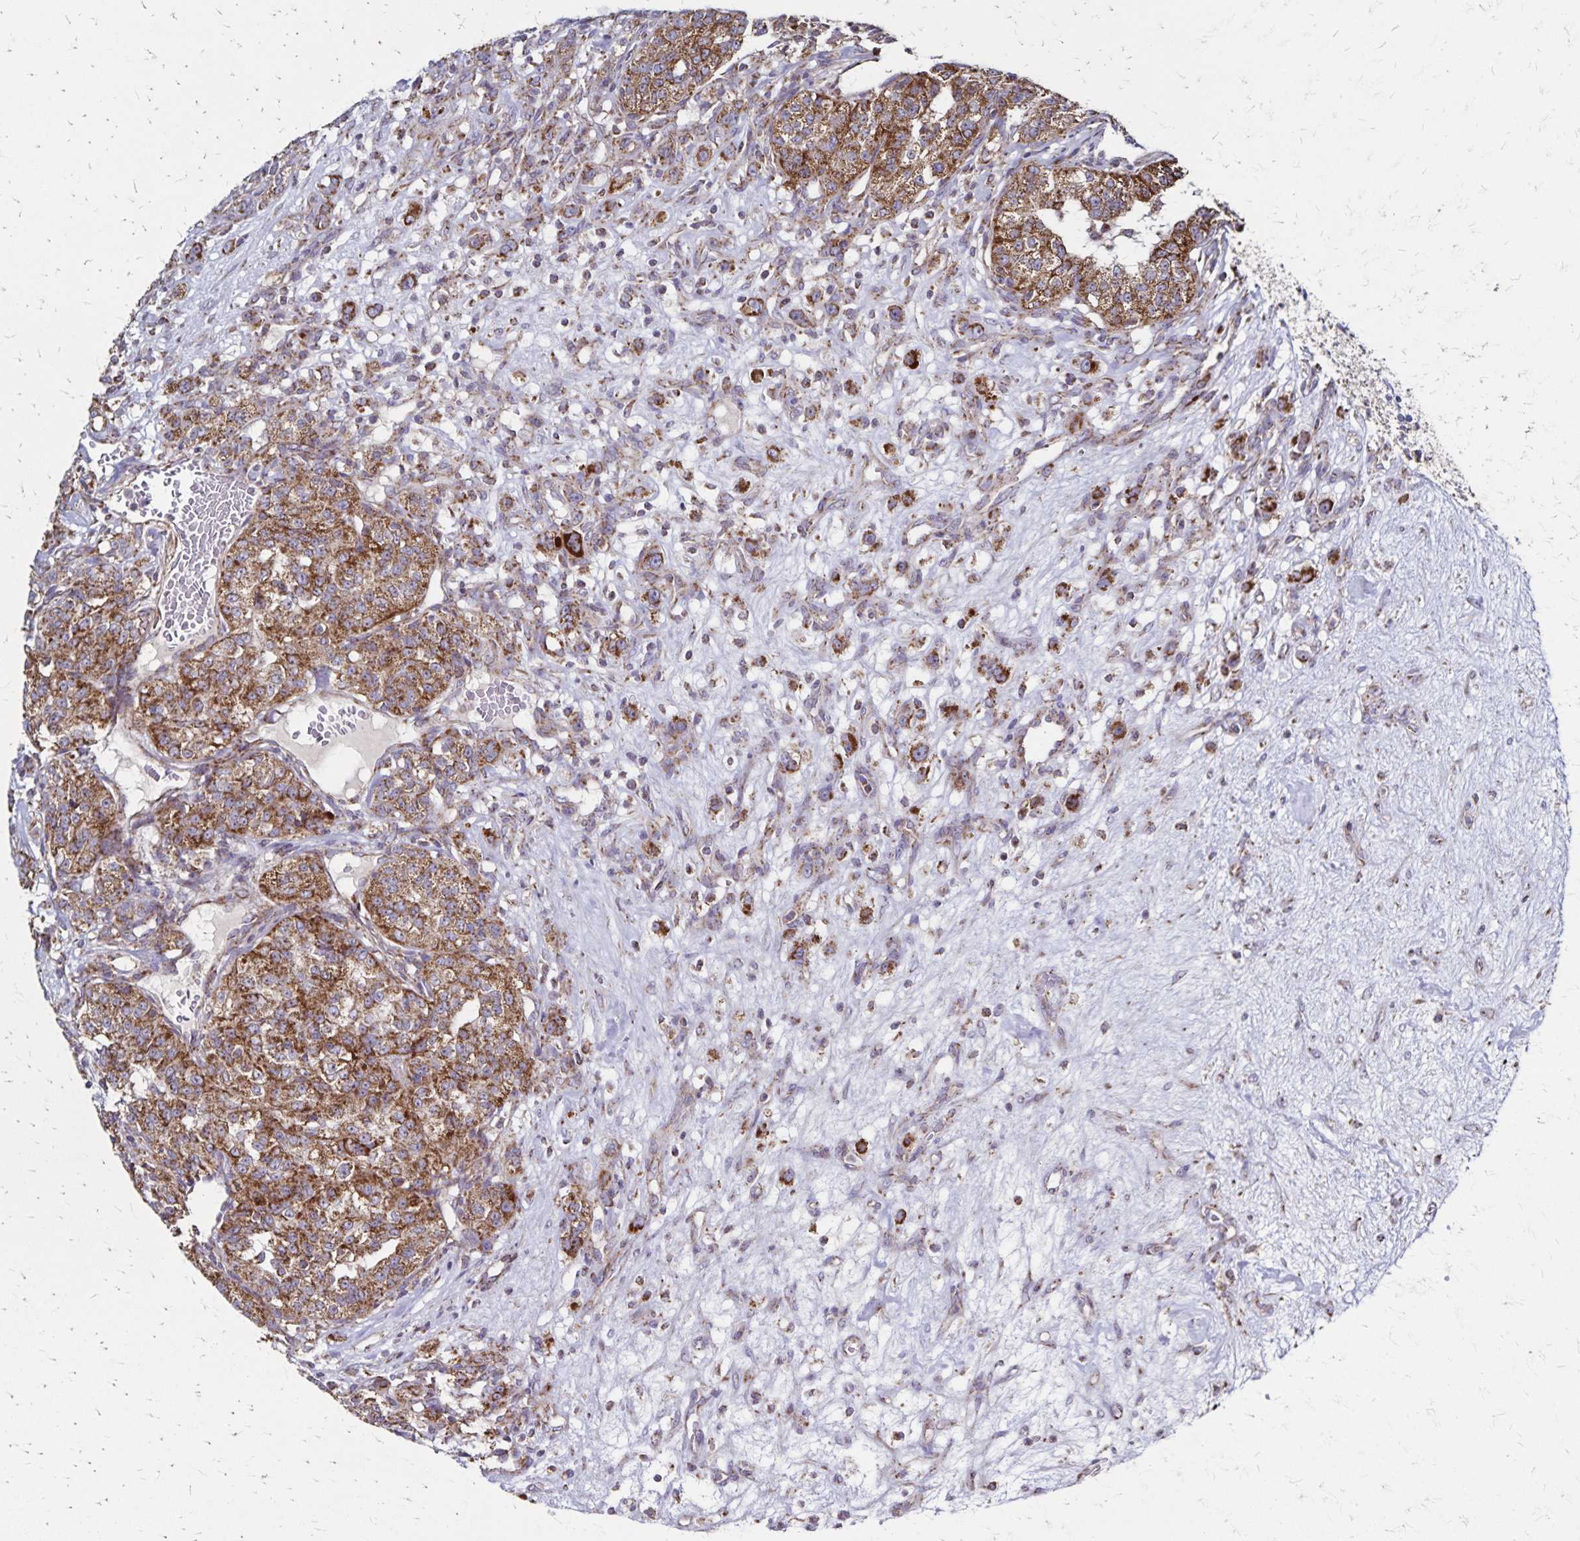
{"staining": {"intensity": "moderate", "quantity": ">75%", "location": "cytoplasmic/membranous"}, "tissue": "renal cancer", "cell_type": "Tumor cells", "image_type": "cancer", "snomed": [{"axis": "morphology", "description": "Adenocarcinoma, NOS"}, {"axis": "topography", "description": "Kidney"}], "caption": "Adenocarcinoma (renal) was stained to show a protein in brown. There is medium levels of moderate cytoplasmic/membranous positivity in approximately >75% of tumor cells.", "gene": "NFS1", "patient": {"sex": "female", "age": 63}}